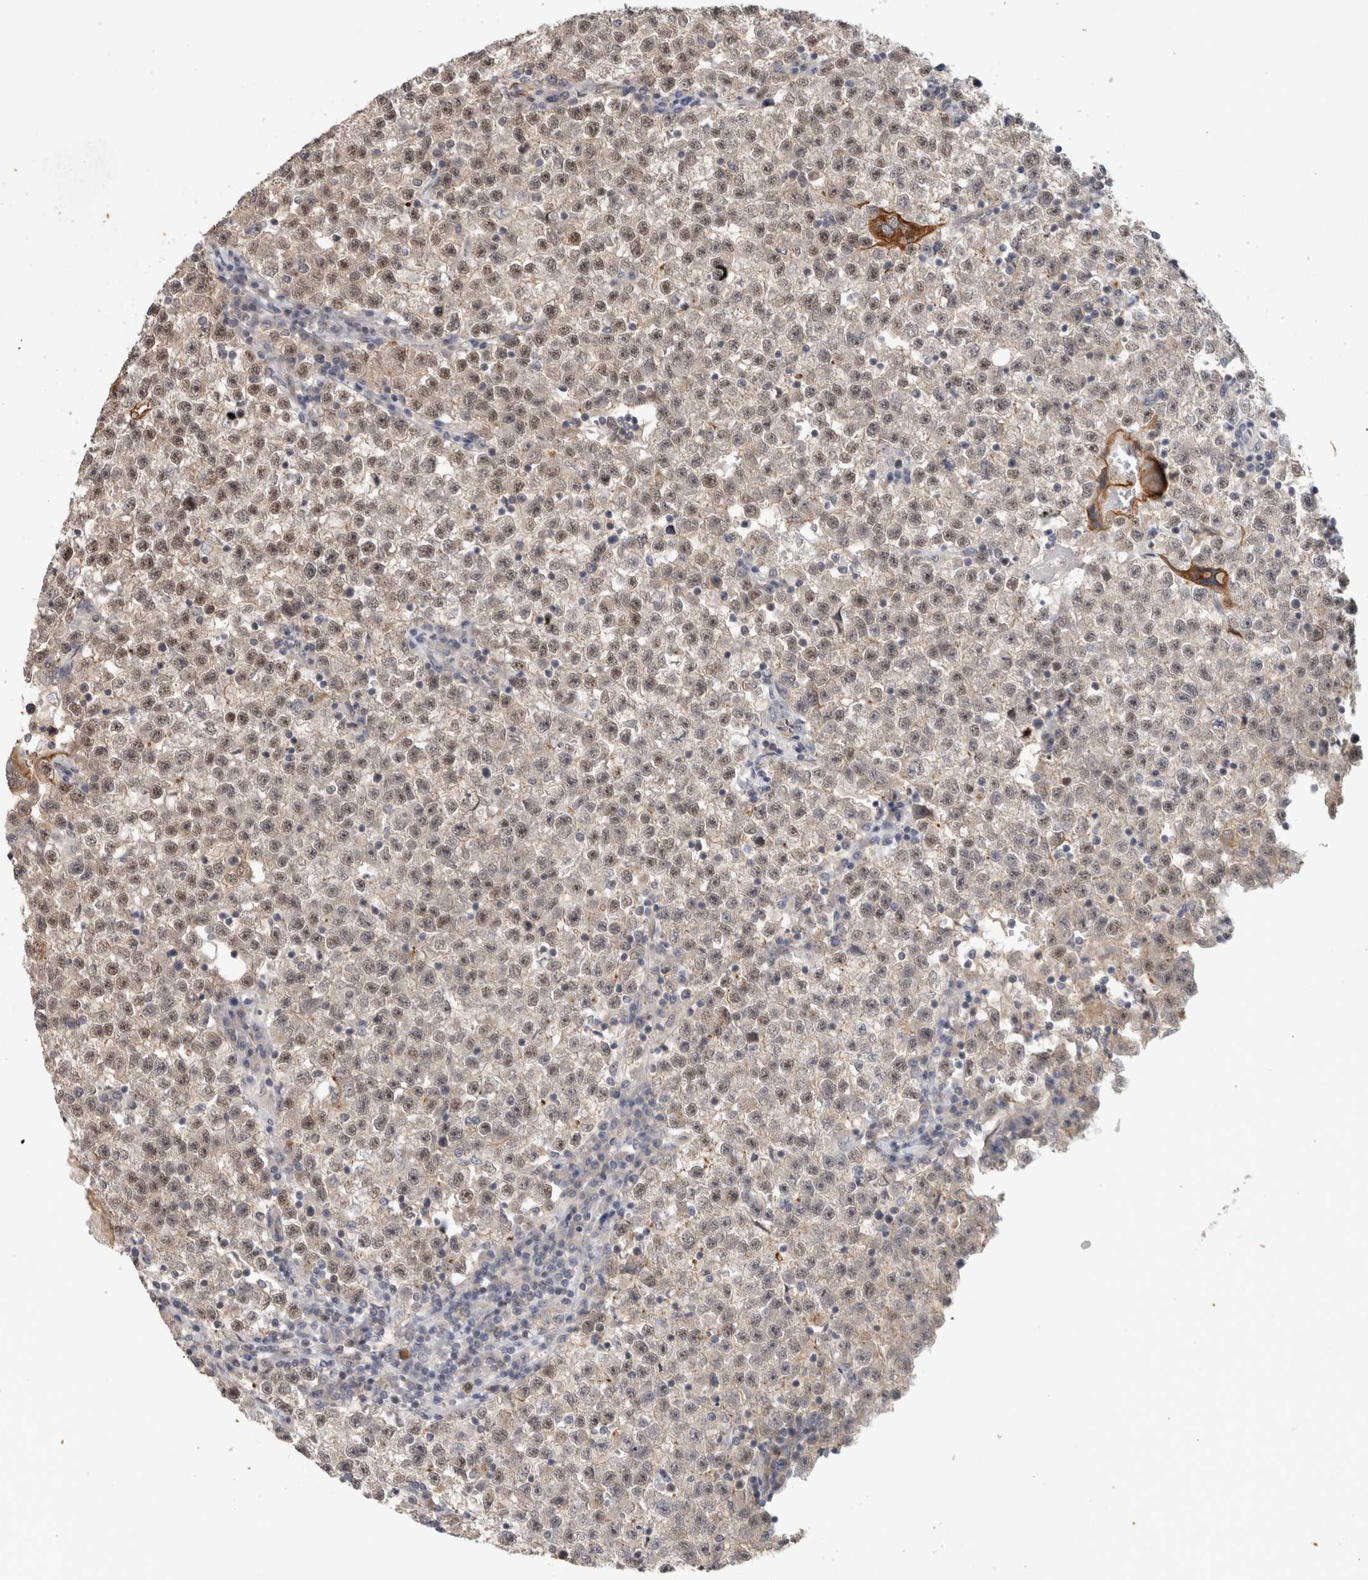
{"staining": {"intensity": "weak", "quantity": ">75%", "location": "nuclear"}, "tissue": "testis cancer", "cell_type": "Tumor cells", "image_type": "cancer", "snomed": [{"axis": "morphology", "description": "Seminoma, NOS"}, {"axis": "topography", "description": "Testis"}], "caption": "This is an image of IHC staining of seminoma (testis), which shows weak staining in the nuclear of tumor cells.", "gene": "CRISPLD1", "patient": {"sex": "male", "age": 22}}